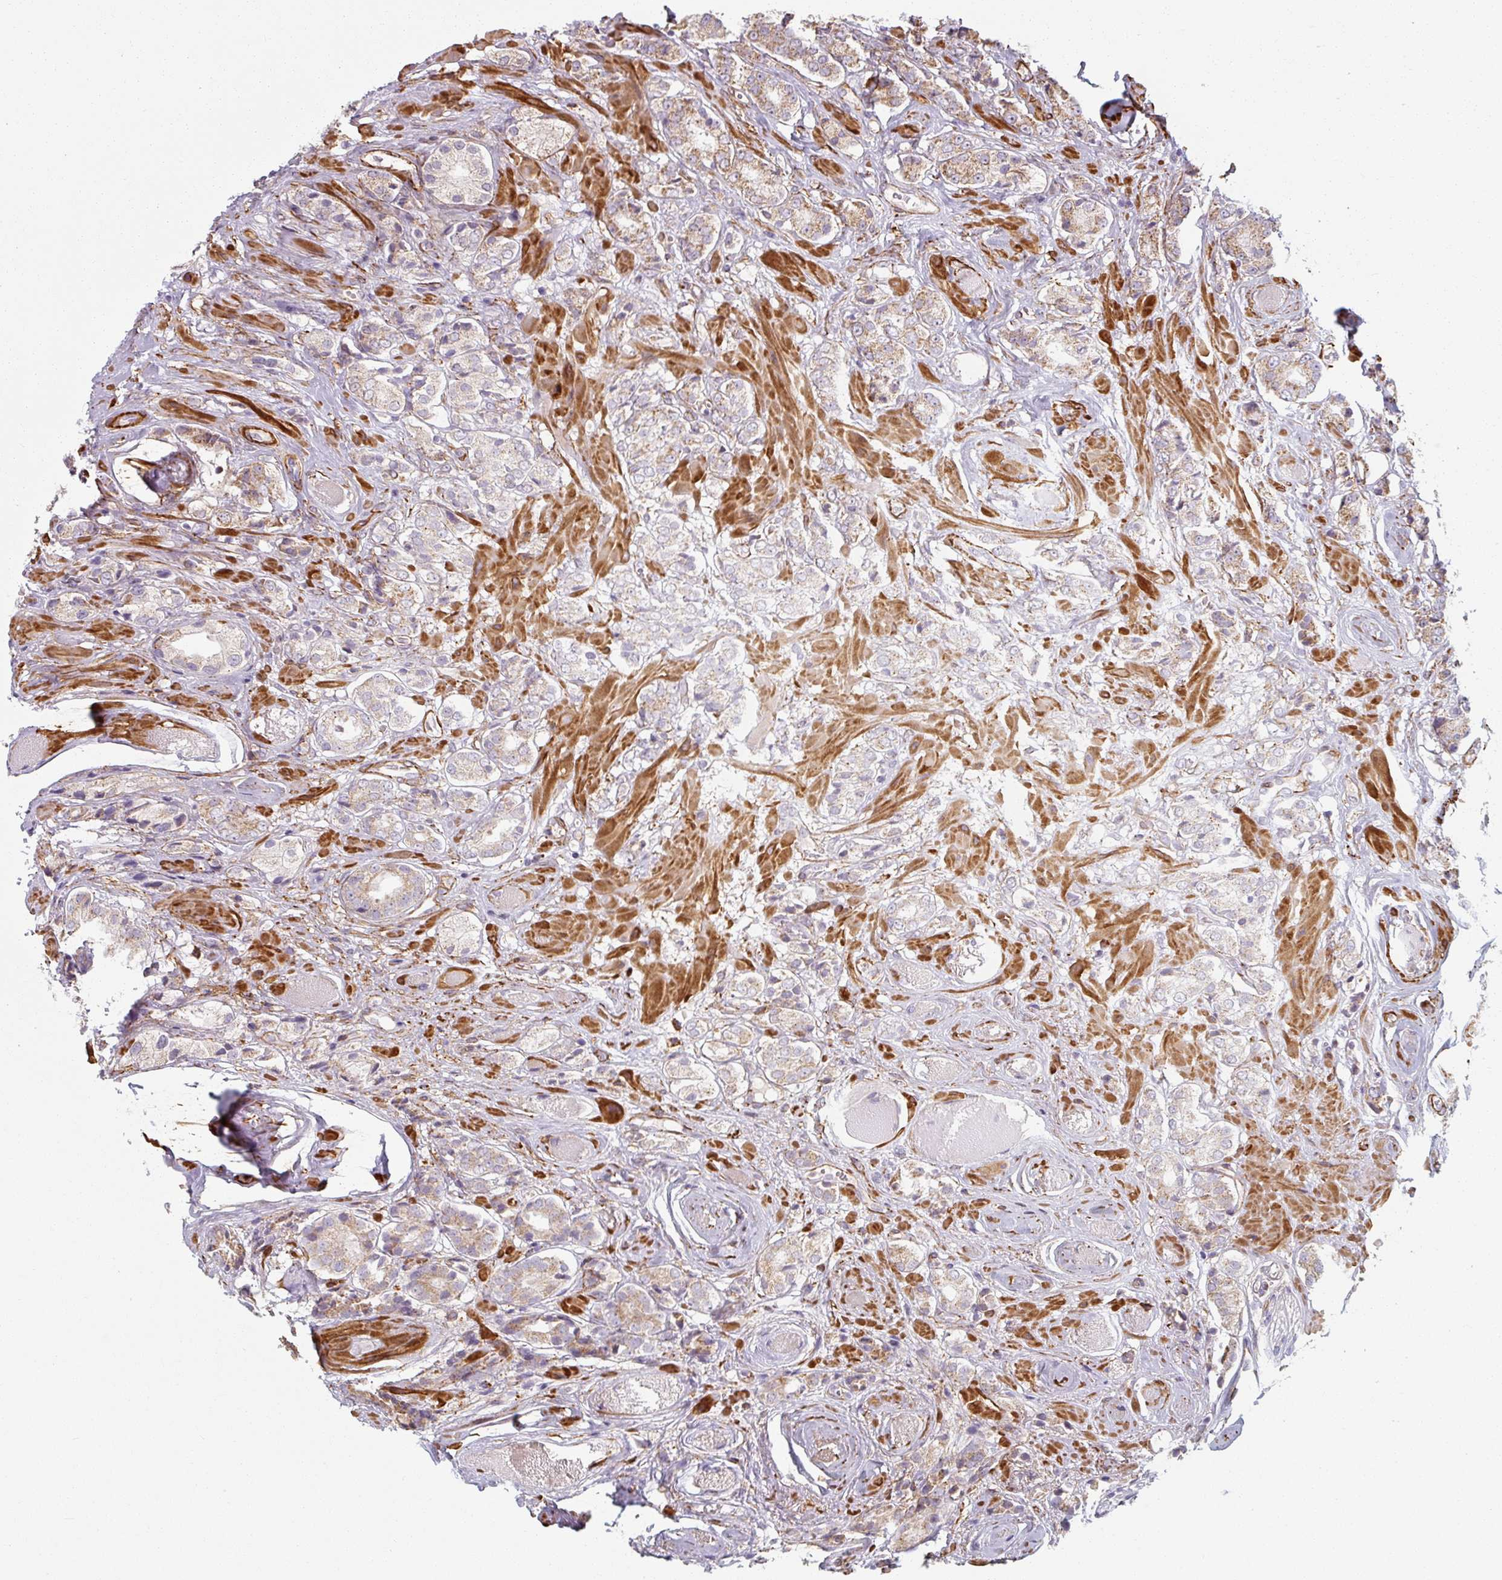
{"staining": {"intensity": "weak", "quantity": "<25%", "location": "cytoplasmic/membranous"}, "tissue": "prostate cancer", "cell_type": "Tumor cells", "image_type": "cancer", "snomed": [{"axis": "morphology", "description": "Adenocarcinoma, High grade"}, {"axis": "topography", "description": "Prostate and seminal vesicle, NOS"}], "caption": "High power microscopy micrograph of an immunohistochemistry histopathology image of prostate cancer (high-grade adenocarcinoma), revealing no significant expression in tumor cells.", "gene": "MRPS5", "patient": {"sex": "male", "age": 64}}